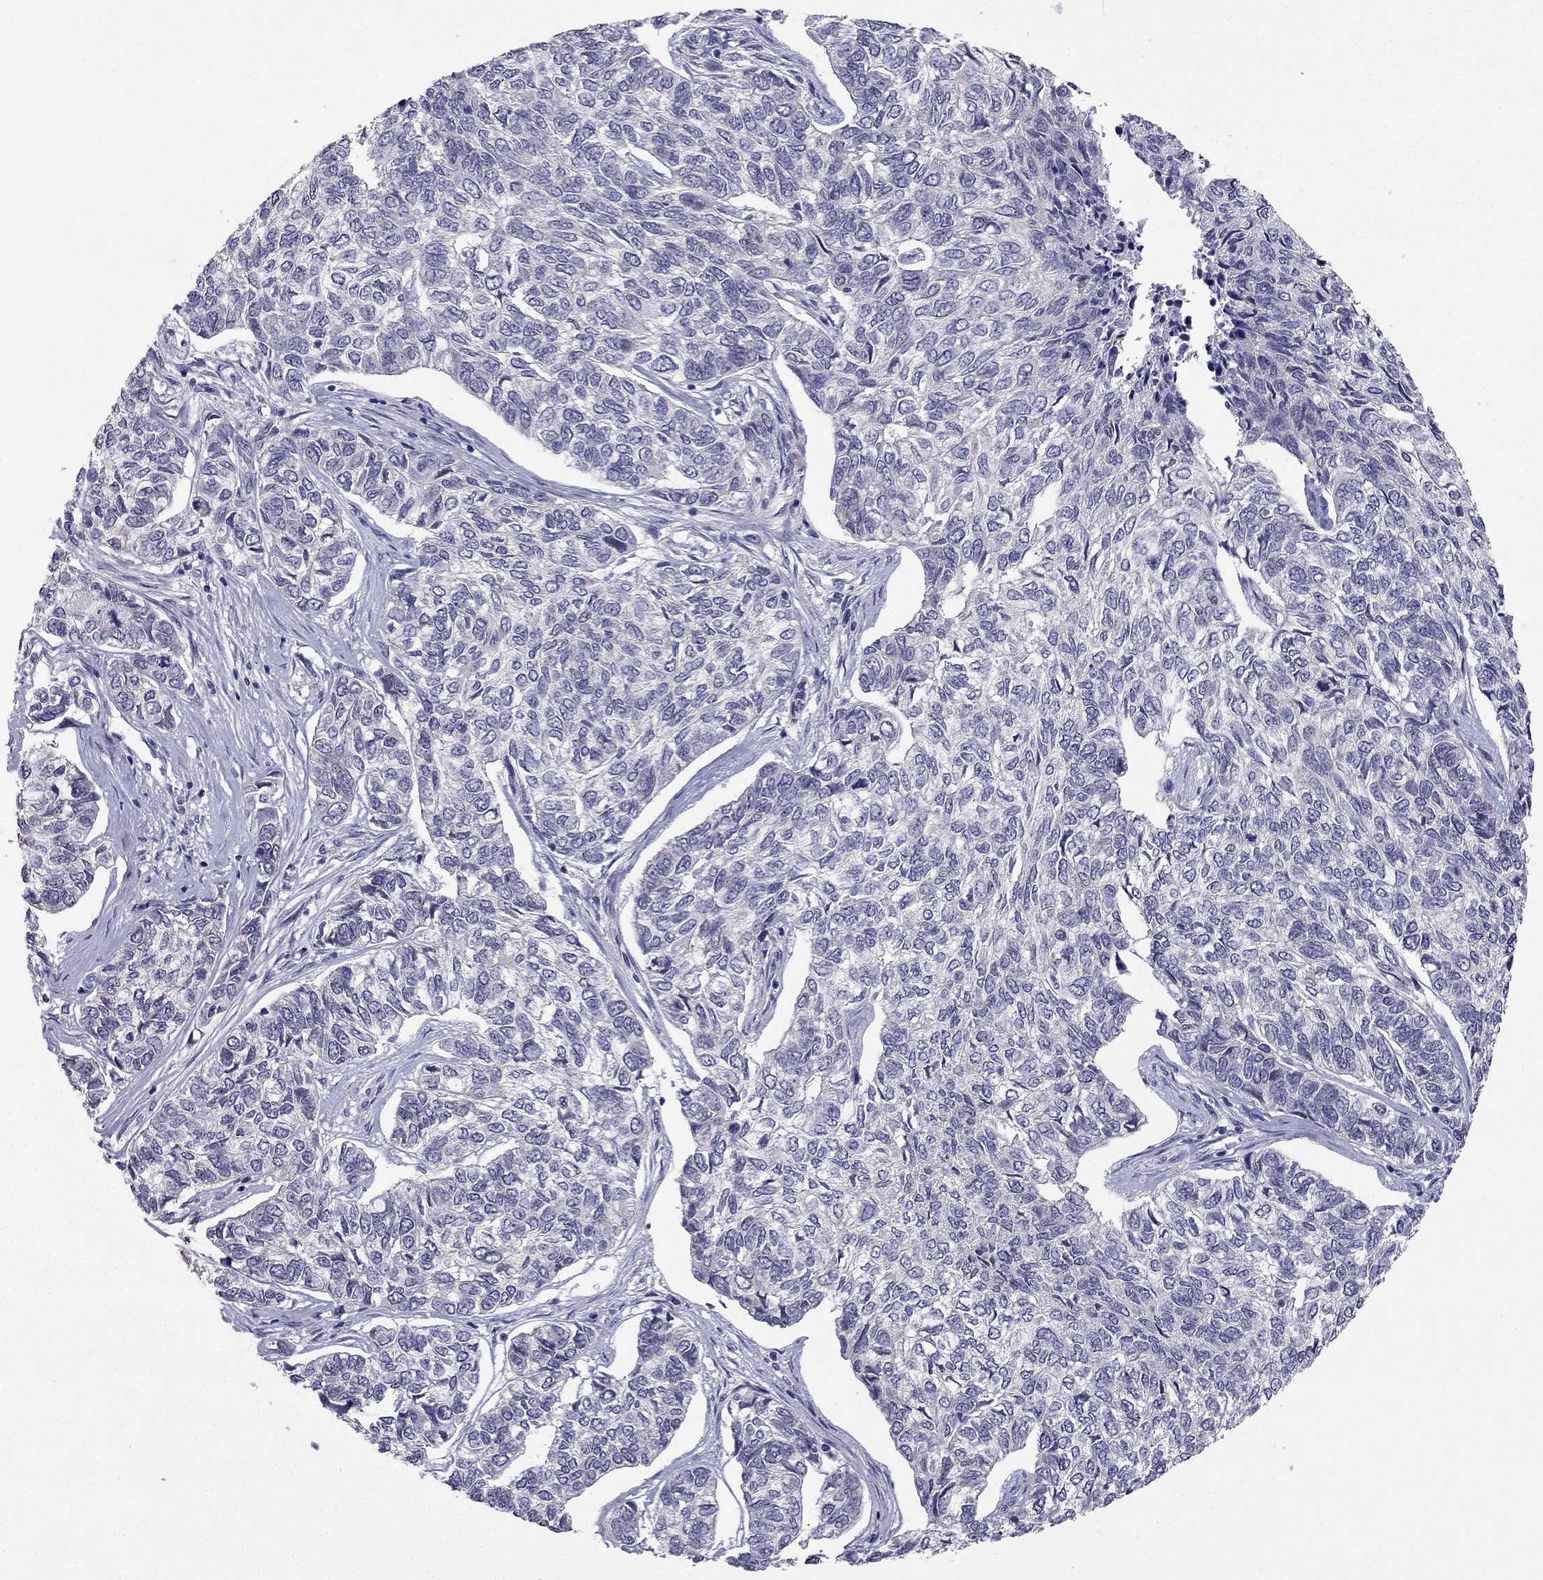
{"staining": {"intensity": "negative", "quantity": "none", "location": "none"}, "tissue": "skin cancer", "cell_type": "Tumor cells", "image_type": "cancer", "snomed": [{"axis": "morphology", "description": "Basal cell carcinoma"}, {"axis": "topography", "description": "Skin"}], "caption": "Tumor cells show no significant protein positivity in skin basal cell carcinoma. (IHC, brightfield microscopy, high magnification).", "gene": "C16orf89", "patient": {"sex": "female", "age": 65}}